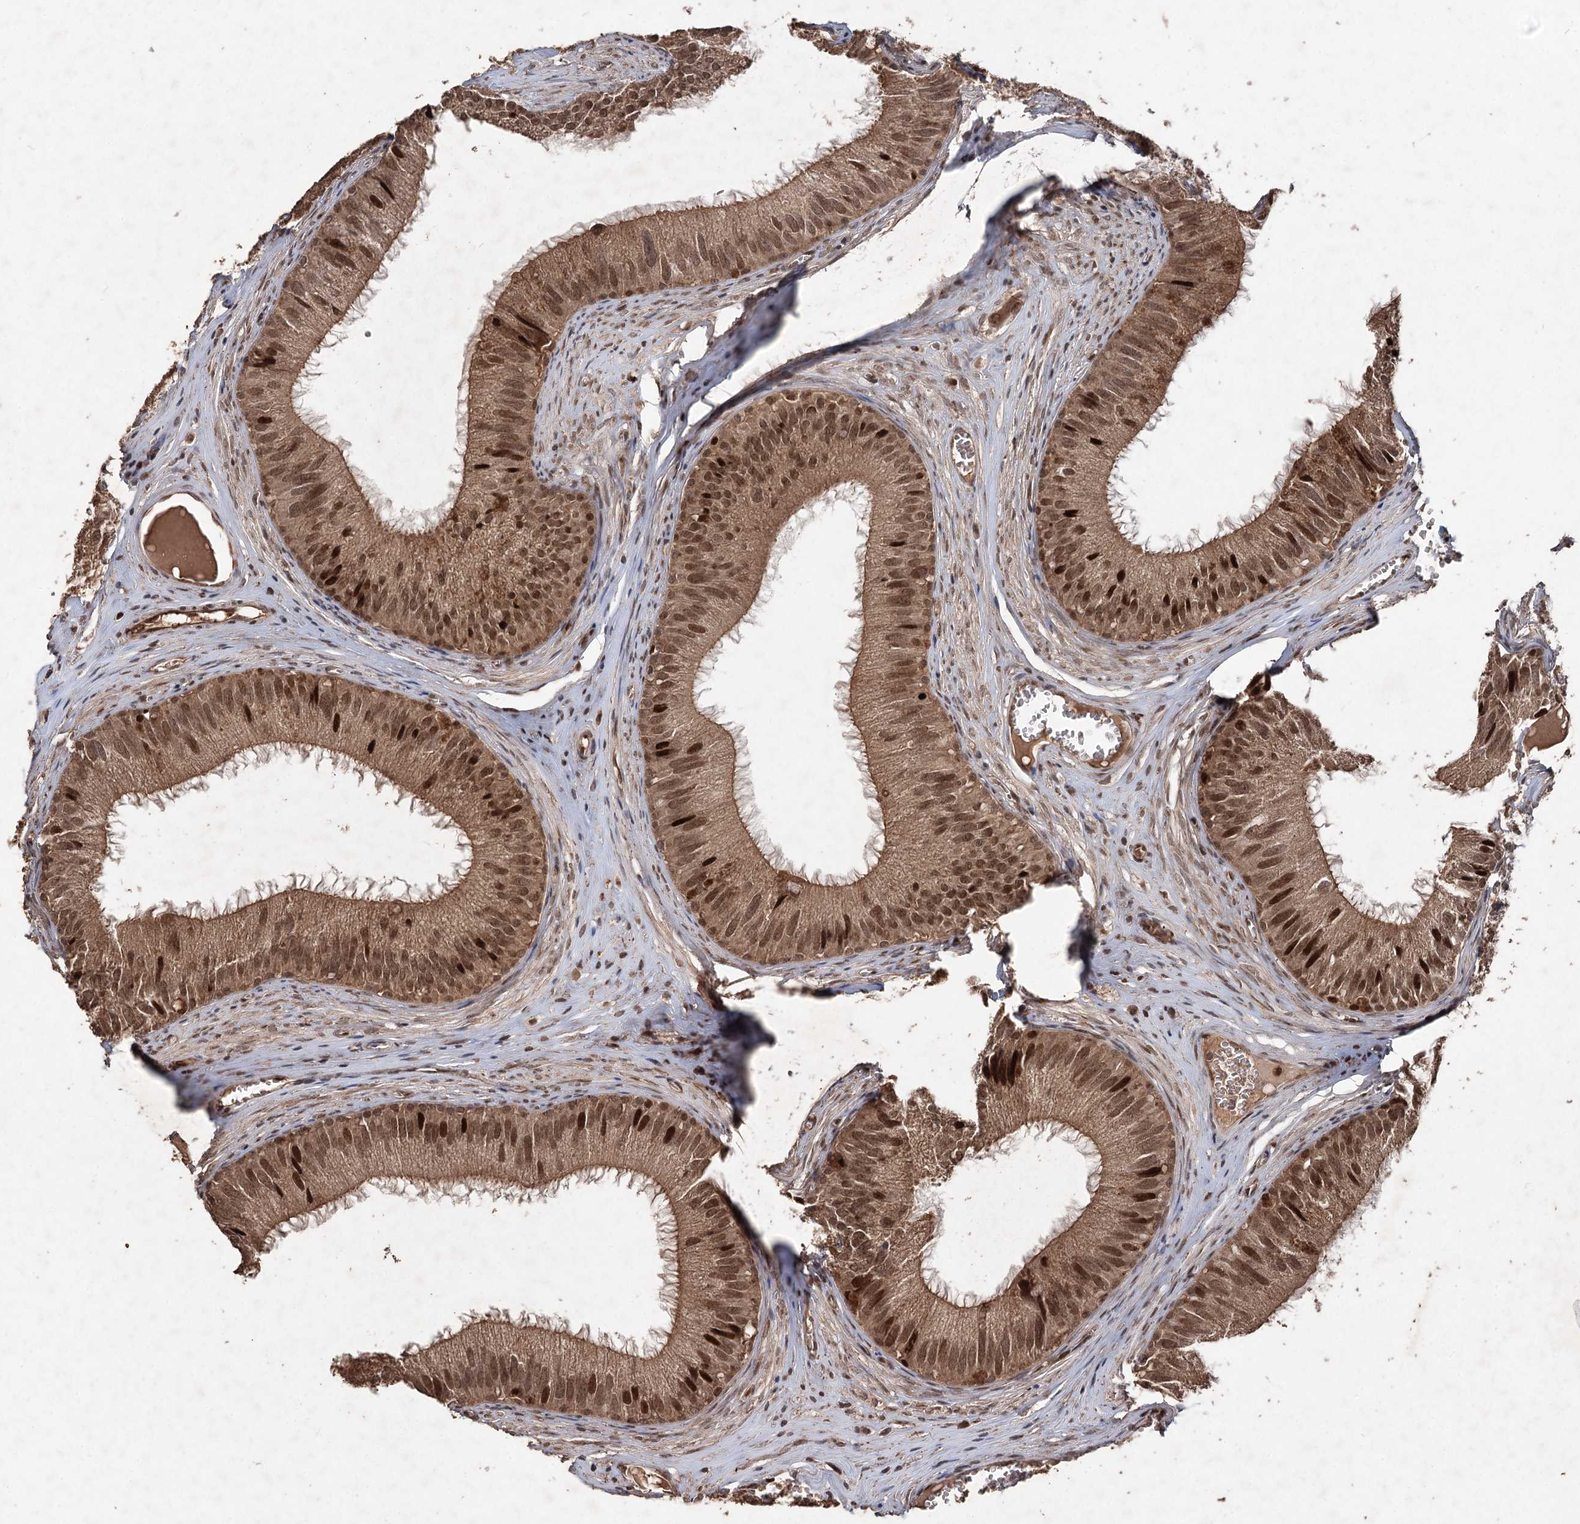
{"staining": {"intensity": "moderate", "quantity": ">75%", "location": "cytoplasmic/membranous,nuclear"}, "tissue": "epididymis", "cell_type": "Glandular cells", "image_type": "normal", "snomed": [{"axis": "morphology", "description": "Normal tissue, NOS"}, {"axis": "topography", "description": "Epididymis"}], "caption": "High-power microscopy captured an immunohistochemistry histopathology image of benign epididymis, revealing moderate cytoplasmic/membranous,nuclear expression in approximately >75% of glandular cells.", "gene": "FBXO7", "patient": {"sex": "male", "age": 36}}